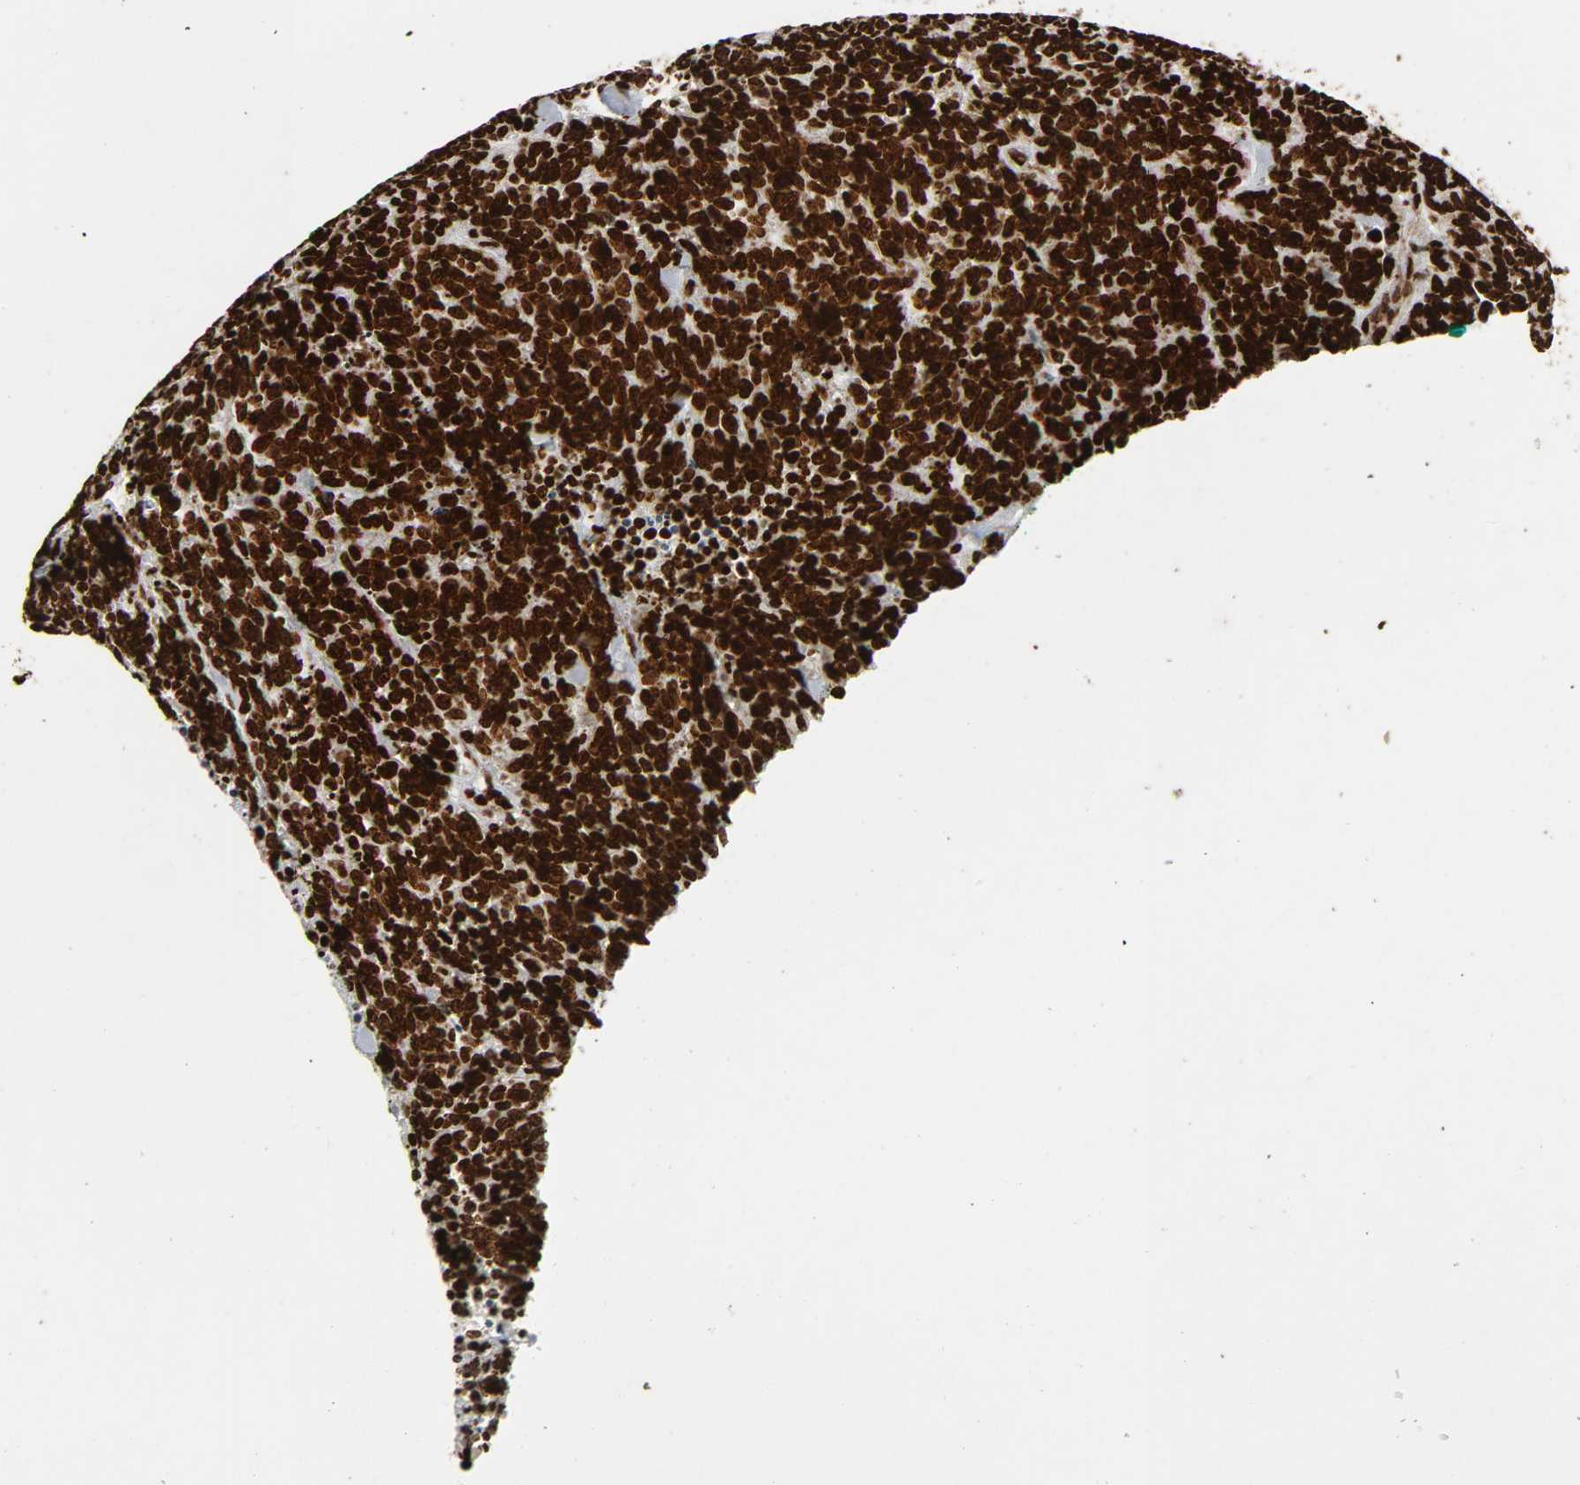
{"staining": {"intensity": "strong", "quantity": ">75%", "location": "nuclear"}, "tissue": "lung cancer", "cell_type": "Tumor cells", "image_type": "cancer", "snomed": [{"axis": "morphology", "description": "Neoplasm, malignant, NOS"}, {"axis": "topography", "description": "Lung"}], "caption": "Human lung cancer stained for a protein (brown) reveals strong nuclear positive staining in approximately >75% of tumor cells.", "gene": "RXRA", "patient": {"sex": "female", "age": 58}}